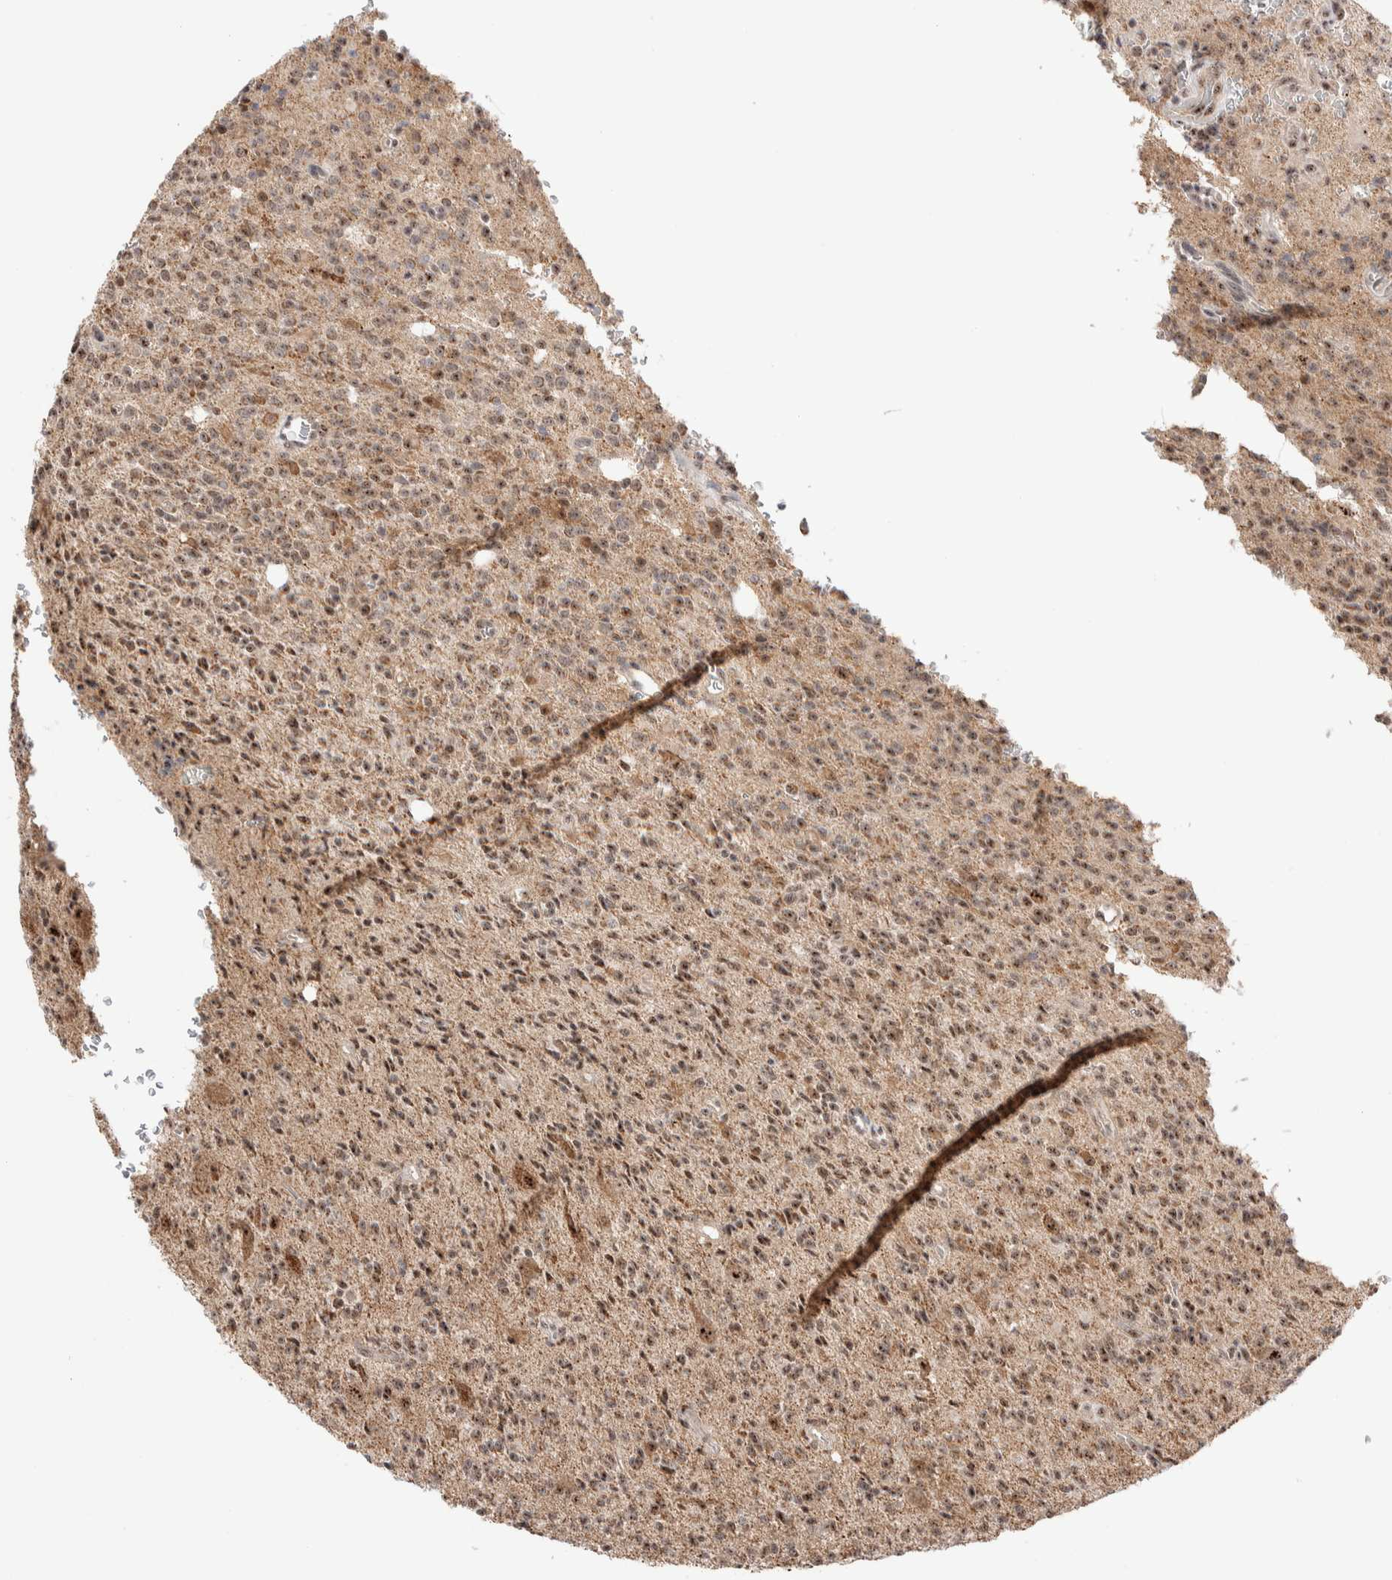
{"staining": {"intensity": "moderate", "quantity": "25%-75%", "location": "nuclear"}, "tissue": "glioma", "cell_type": "Tumor cells", "image_type": "cancer", "snomed": [{"axis": "morphology", "description": "Glioma, malignant, High grade"}, {"axis": "topography", "description": "Brain"}], "caption": "Immunohistochemistry (IHC) micrograph of human glioma stained for a protein (brown), which reveals medium levels of moderate nuclear staining in about 25%-75% of tumor cells.", "gene": "ZNF695", "patient": {"sex": "male", "age": 34}}